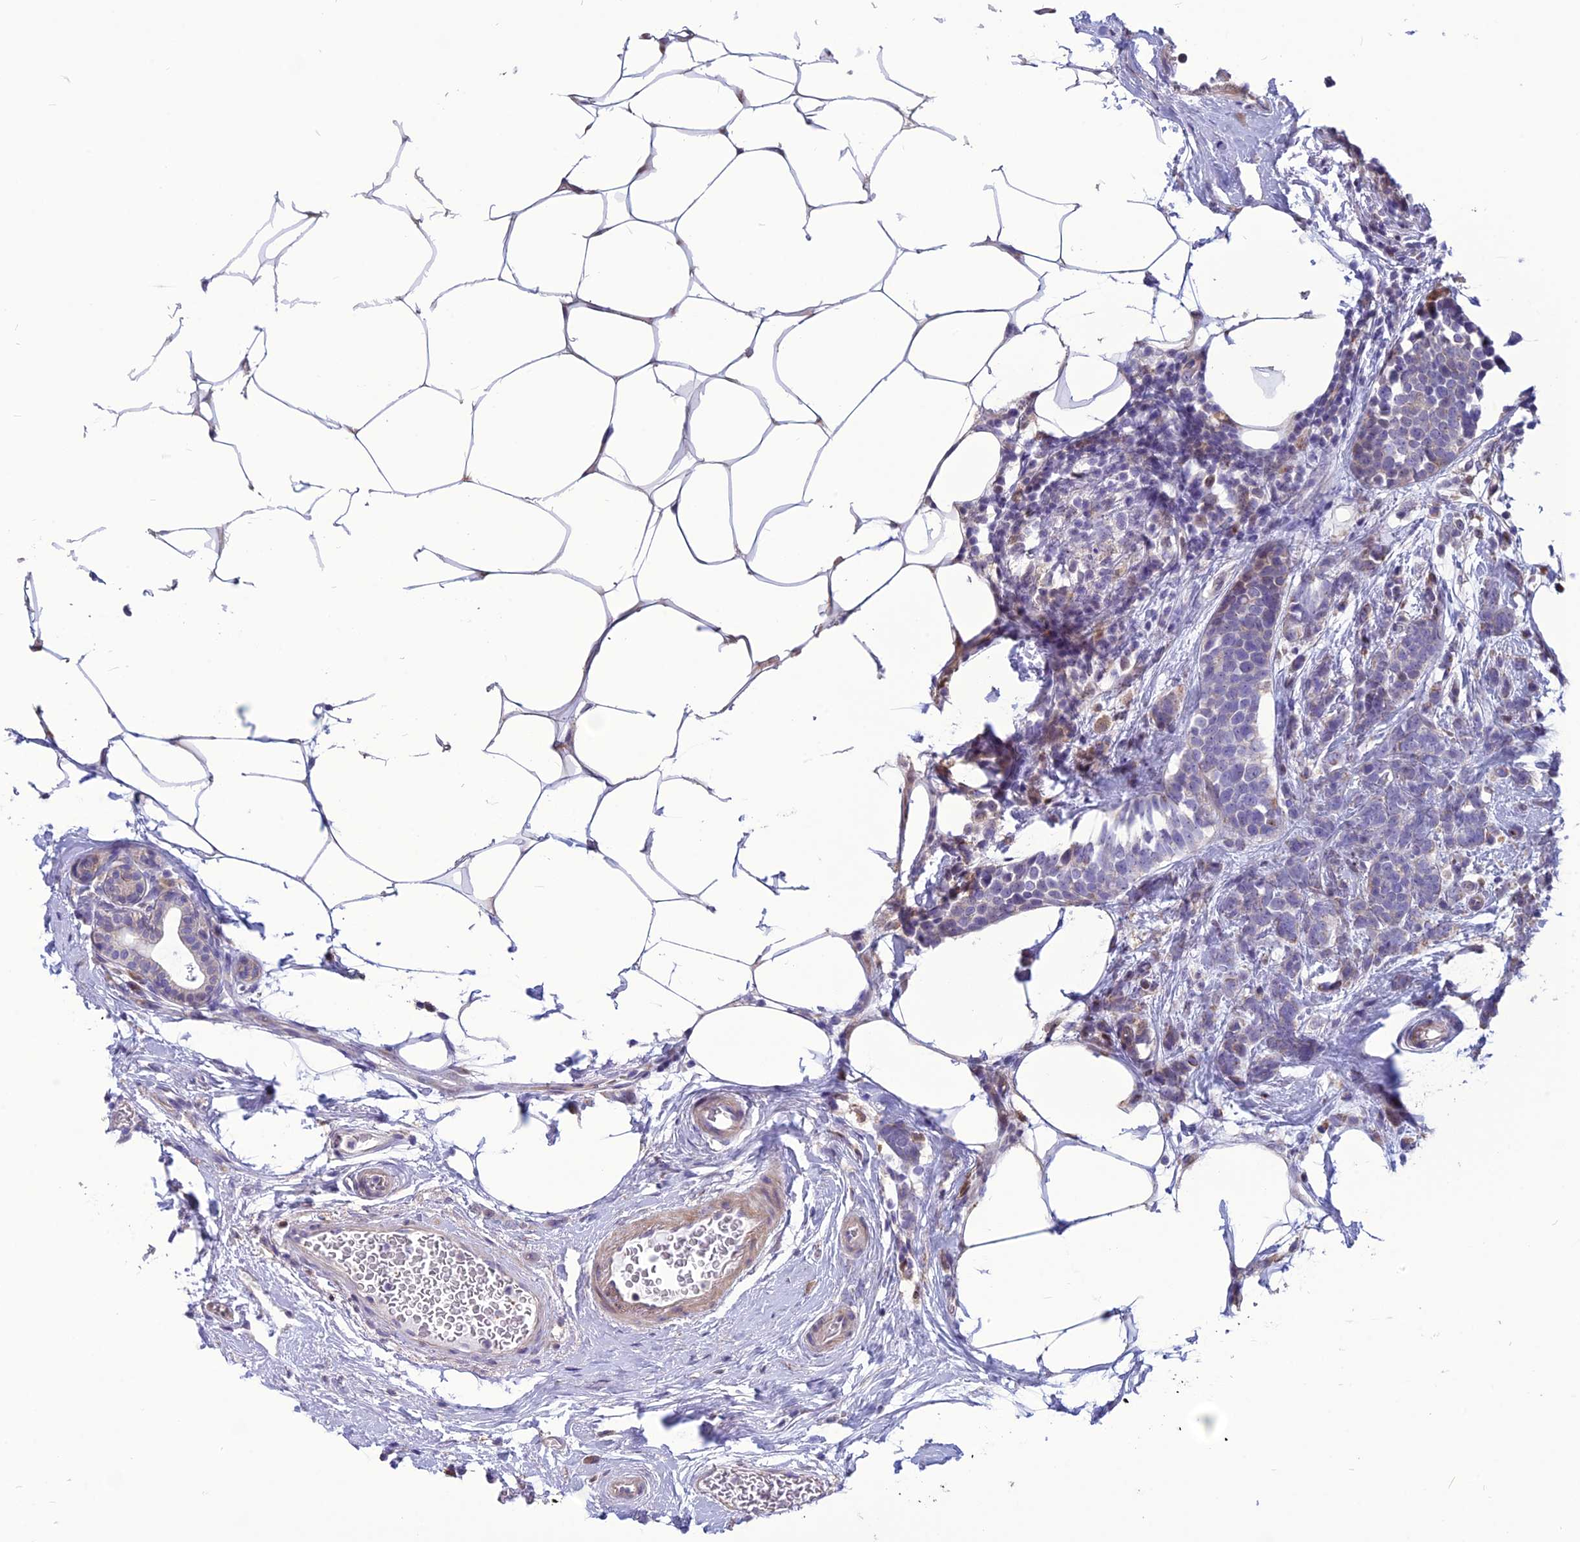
{"staining": {"intensity": "negative", "quantity": "none", "location": "none"}, "tissue": "breast cancer", "cell_type": "Tumor cells", "image_type": "cancer", "snomed": [{"axis": "morphology", "description": "Lobular carcinoma"}, {"axis": "topography", "description": "Breast"}], "caption": "High power microscopy photomicrograph of an IHC micrograph of breast cancer, revealing no significant expression in tumor cells. Nuclei are stained in blue.", "gene": "SPG21", "patient": {"sex": "female", "age": 58}}